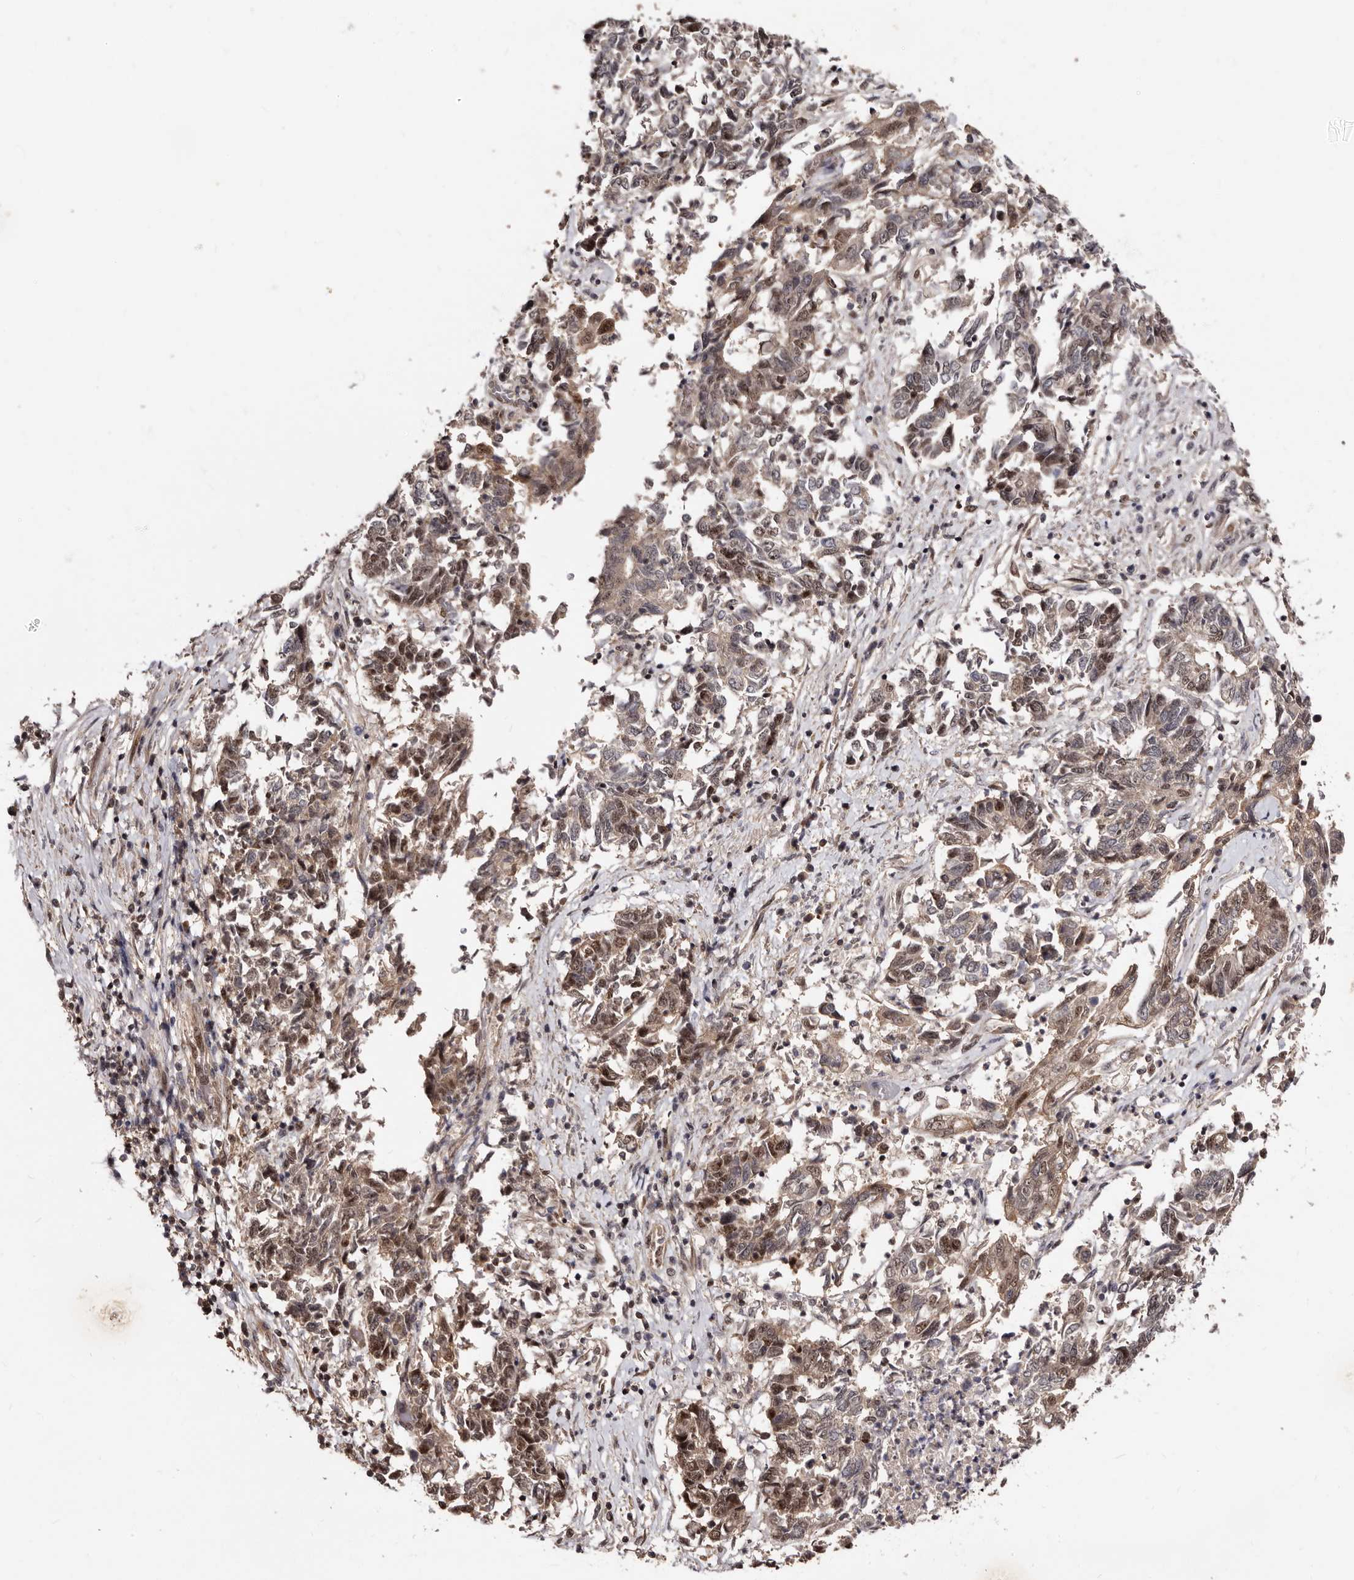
{"staining": {"intensity": "moderate", "quantity": ">75%", "location": "cytoplasmic/membranous,nuclear"}, "tissue": "endometrial cancer", "cell_type": "Tumor cells", "image_type": "cancer", "snomed": [{"axis": "morphology", "description": "Adenocarcinoma, NOS"}, {"axis": "topography", "description": "Endometrium"}], "caption": "Moderate cytoplasmic/membranous and nuclear protein expression is identified in approximately >75% of tumor cells in endometrial adenocarcinoma. The protein of interest is shown in brown color, while the nuclei are stained blue.", "gene": "TBC1D22B", "patient": {"sex": "female", "age": 80}}